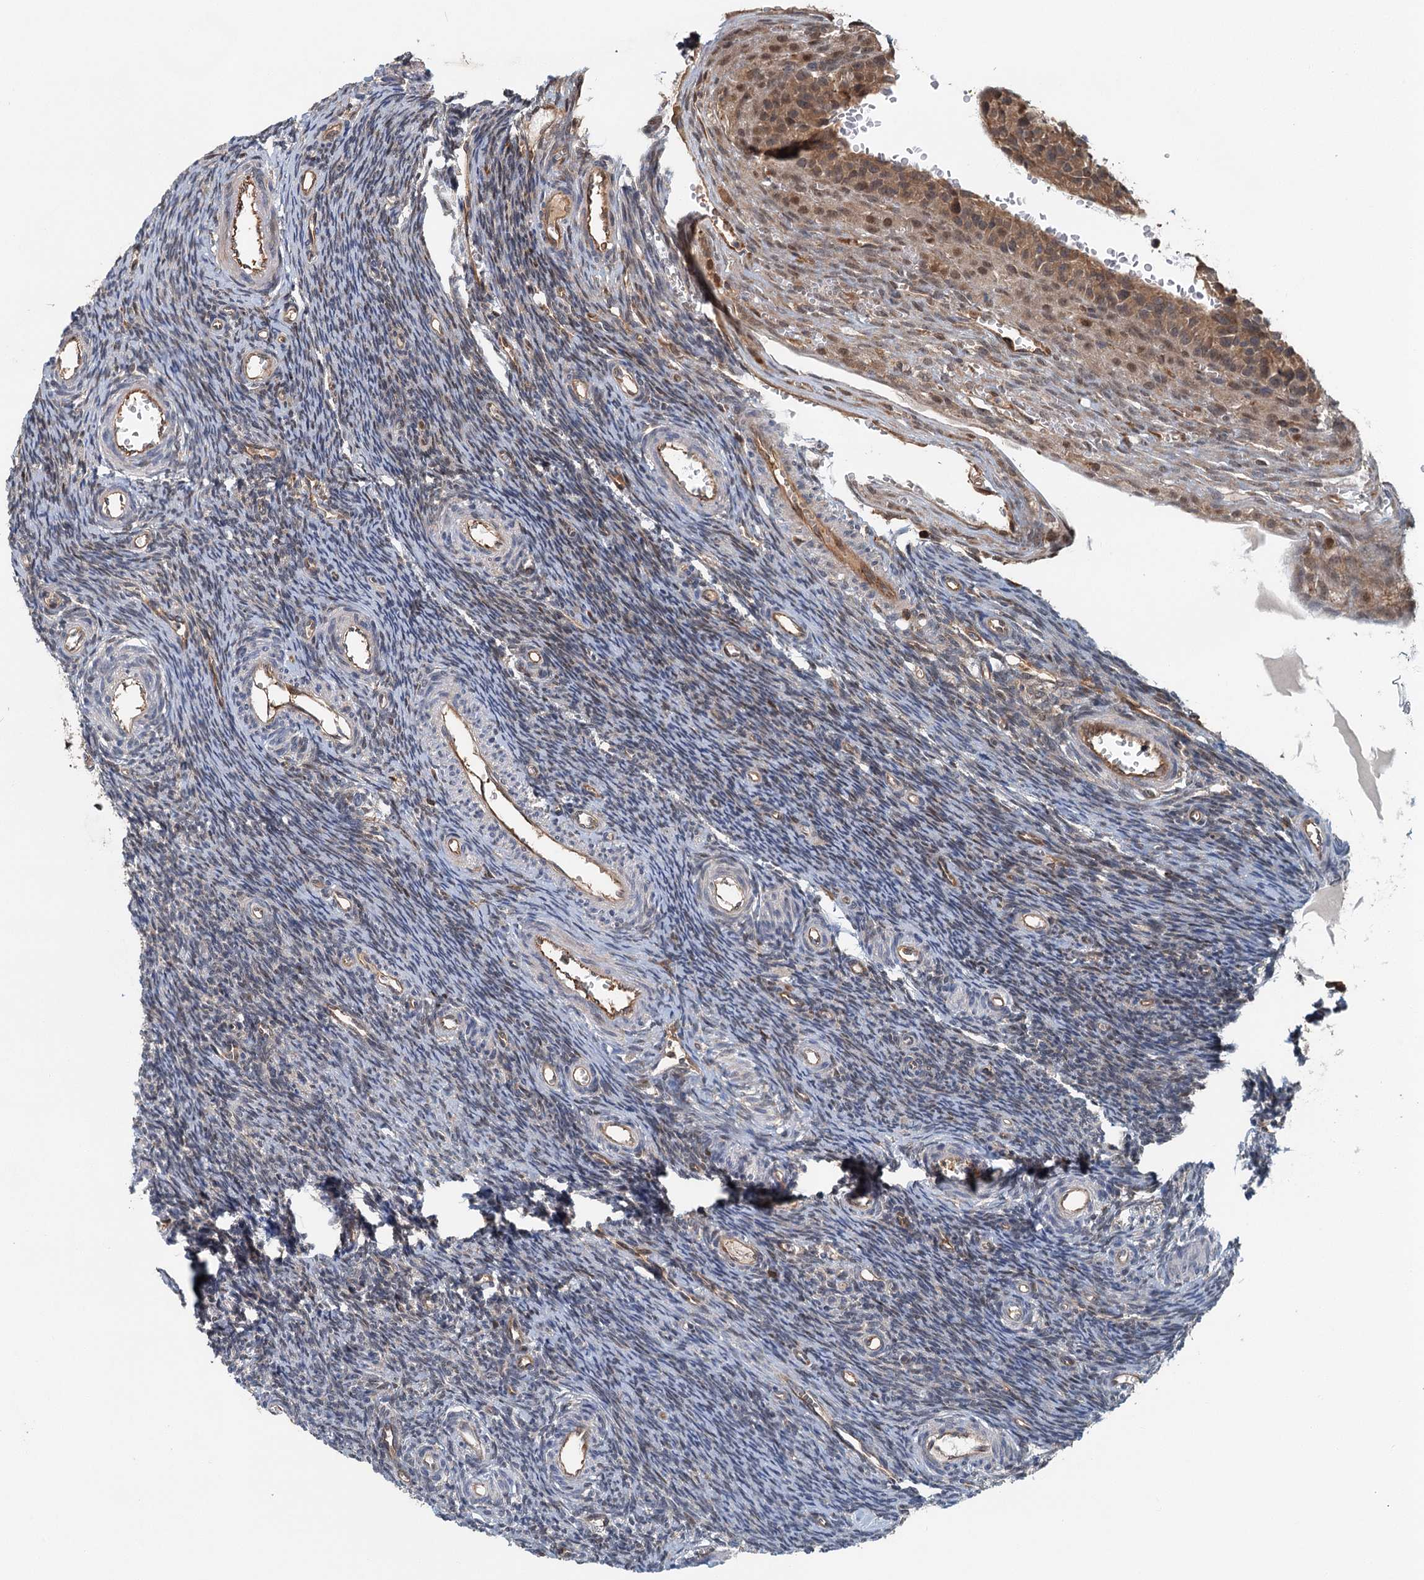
{"staining": {"intensity": "weak", "quantity": ">75%", "location": "cytoplasmic/membranous"}, "tissue": "ovary", "cell_type": "Follicle cells", "image_type": "normal", "snomed": [{"axis": "morphology", "description": "Normal tissue, NOS"}, {"axis": "topography", "description": "Ovary"}], "caption": "High-power microscopy captured an IHC histopathology image of normal ovary, revealing weak cytoplasmic/membranous staining in approximately >75% of follicle cells. (DAB (3,3'-diaminobenzidine) IHC, brown staining for protein, blue staining for nuclei).", "gene": "ZNF527", "patient": {"sex": "female", "age": 39}}